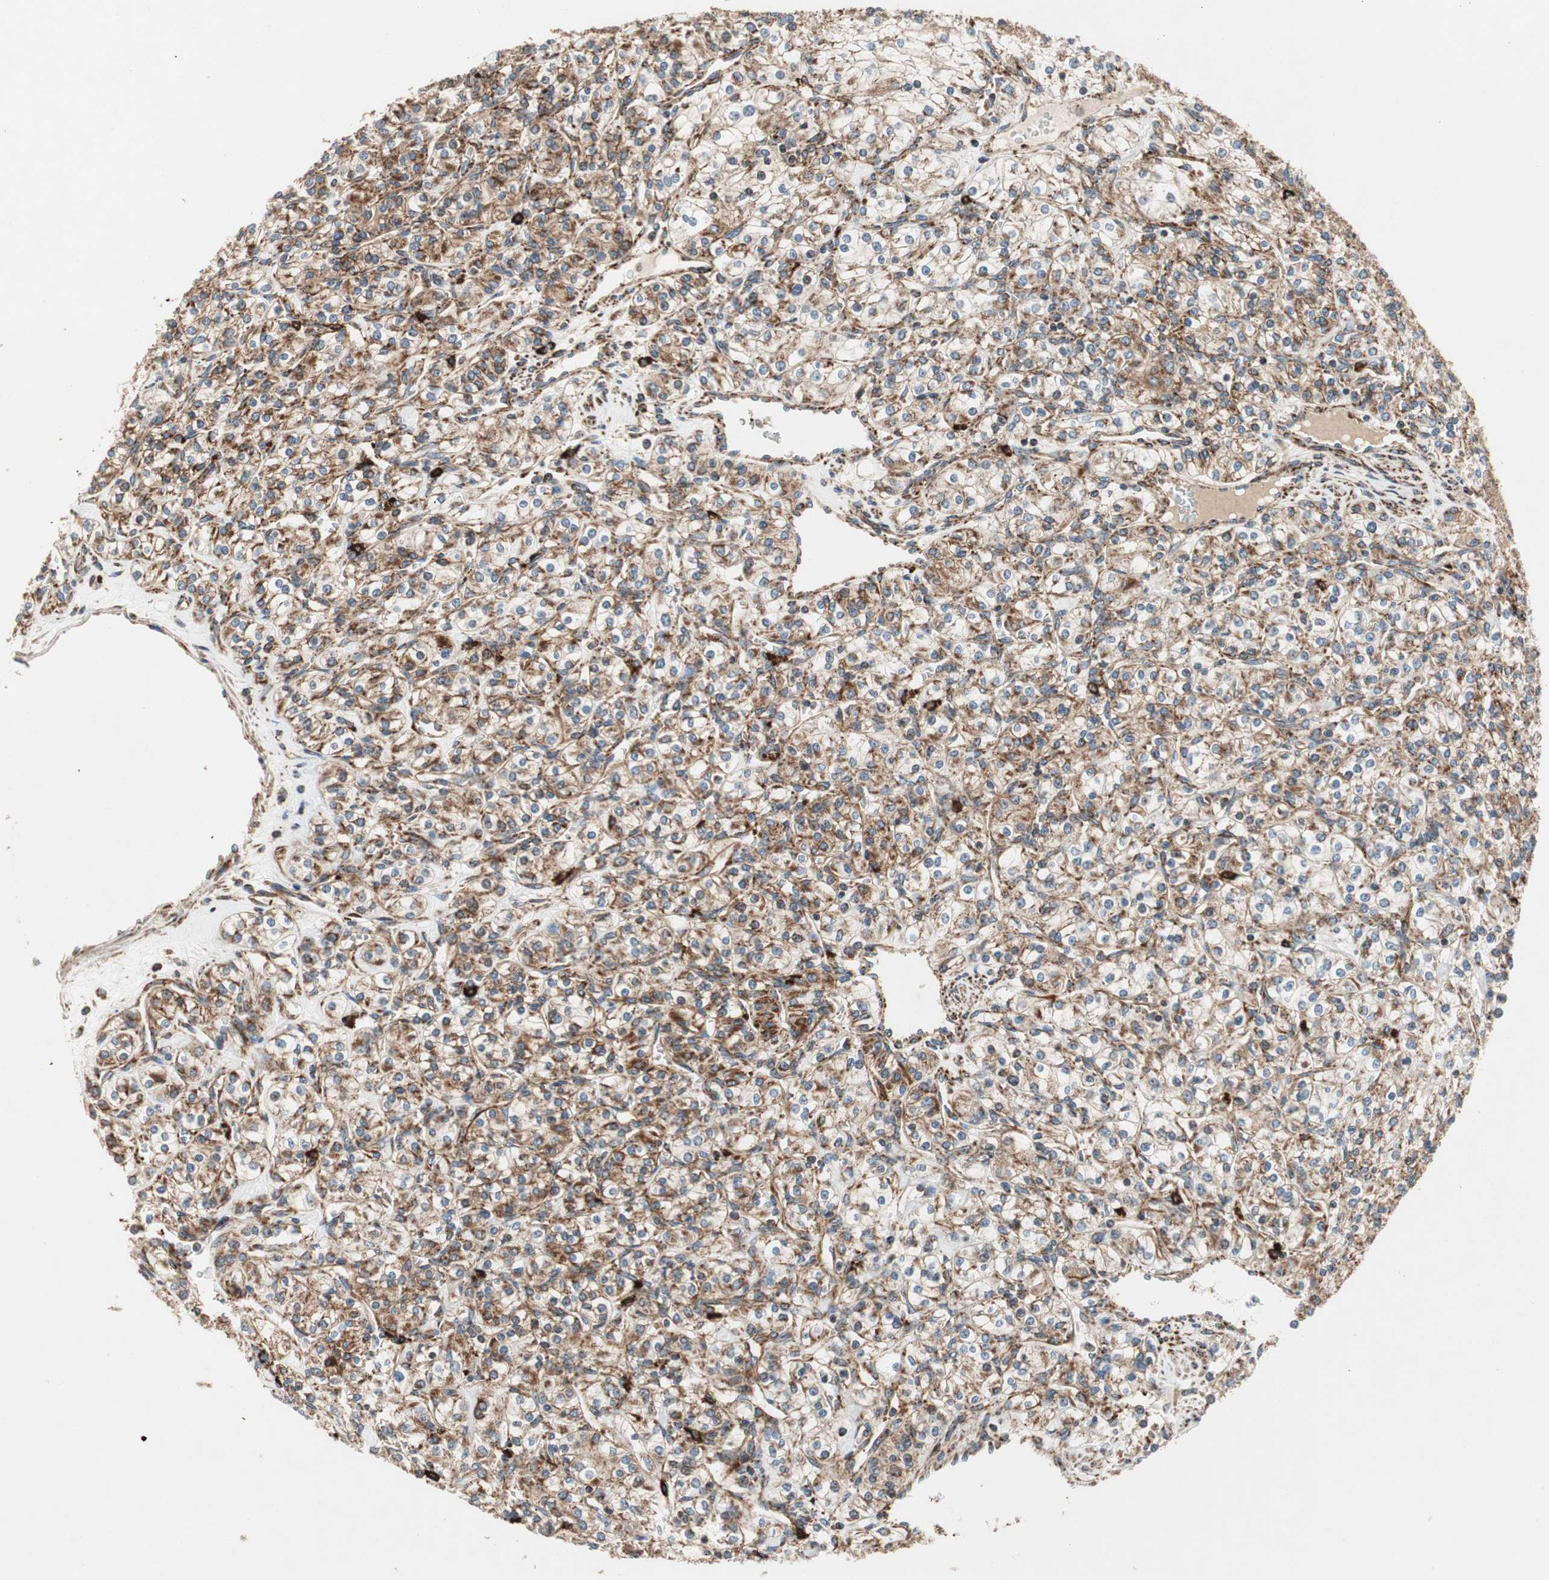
{"staining": {"intensity": "moderate", "quantity": "25%-75%", "location": "cytoplasmic/membranous"}, "tissue": "renal cancer", "cell_type": "Tumor cells", "image_type": "cancer", "snomed": [{"axis": "morphology", "description": "Adenocarcinoma, NOS"}, {"axis": "topography", "description": "Kidney"}], "caption": "This photomicrograph displays renal cancer stained with IHC to label a protein in brown. The cytoplasmic/membranous of tumor cells show moderate positivity for the protein. Nuclei are counter-stained blue.", "gene": "AKAP1", "patient": {"sex": "male", "age": 77}}